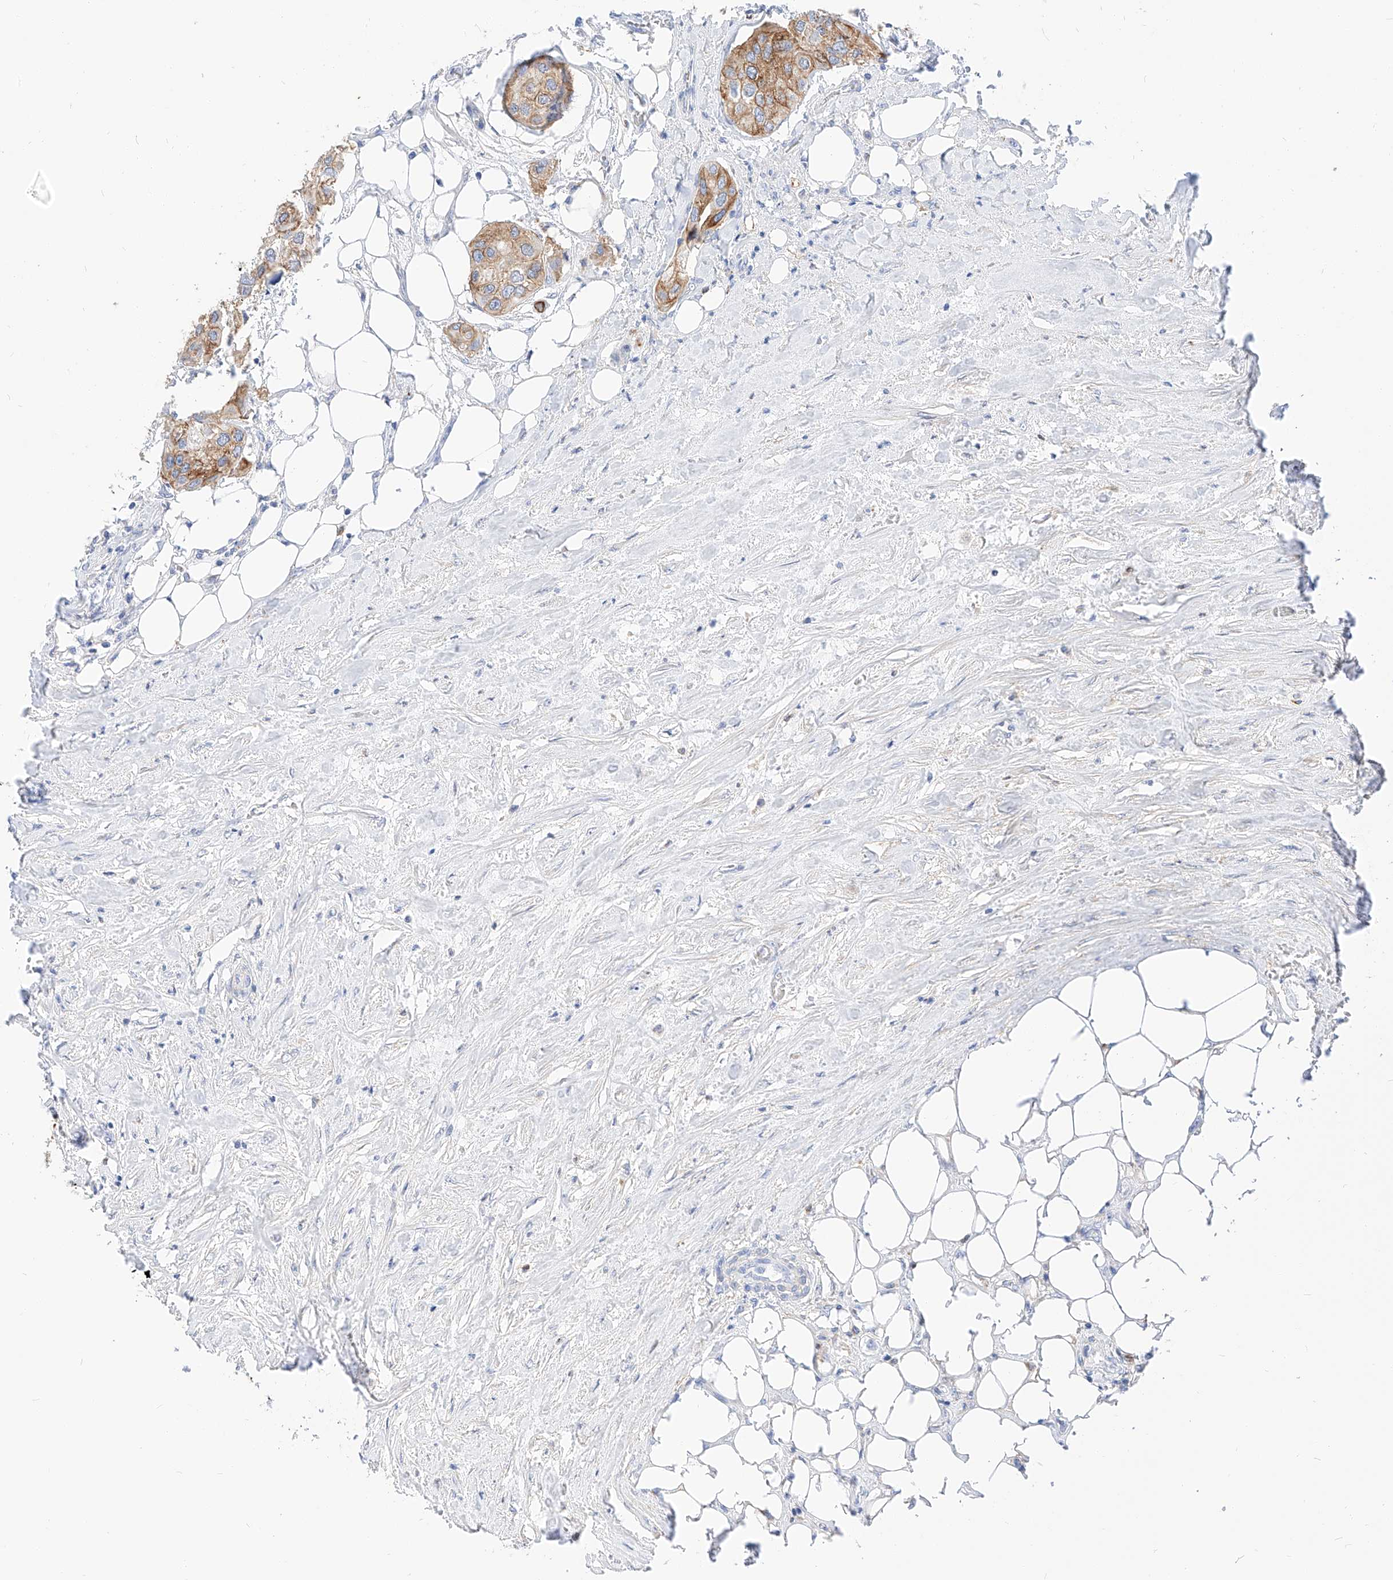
{"staining": {"intensity": "moderate", "quantity": ">75%", "location": "cytoplasmic/membranous"}, "tissue": "urothelial cancer", "cell_type": "Tumor cells", "image_type": "cancer", "snomed": [{"axis": "morphology", "description": "Urothelial carcinoma, High grade"}, {"axis": "topography", "description": "Urinary bladder"}], "caption": "Protein positivity by immunohistochemistry (IHC) demonstrates moderate cytoplasmic/membranous positivity in about >75% of tumor cells in high-grade urothelial carcinoma. The protein is stained brown, and the nuclei are stained in blue (DAB IHC with brightfield microscopy, high magnification).", "gene": "MAP7", "patient": {"sex": "male", "age": 64}}